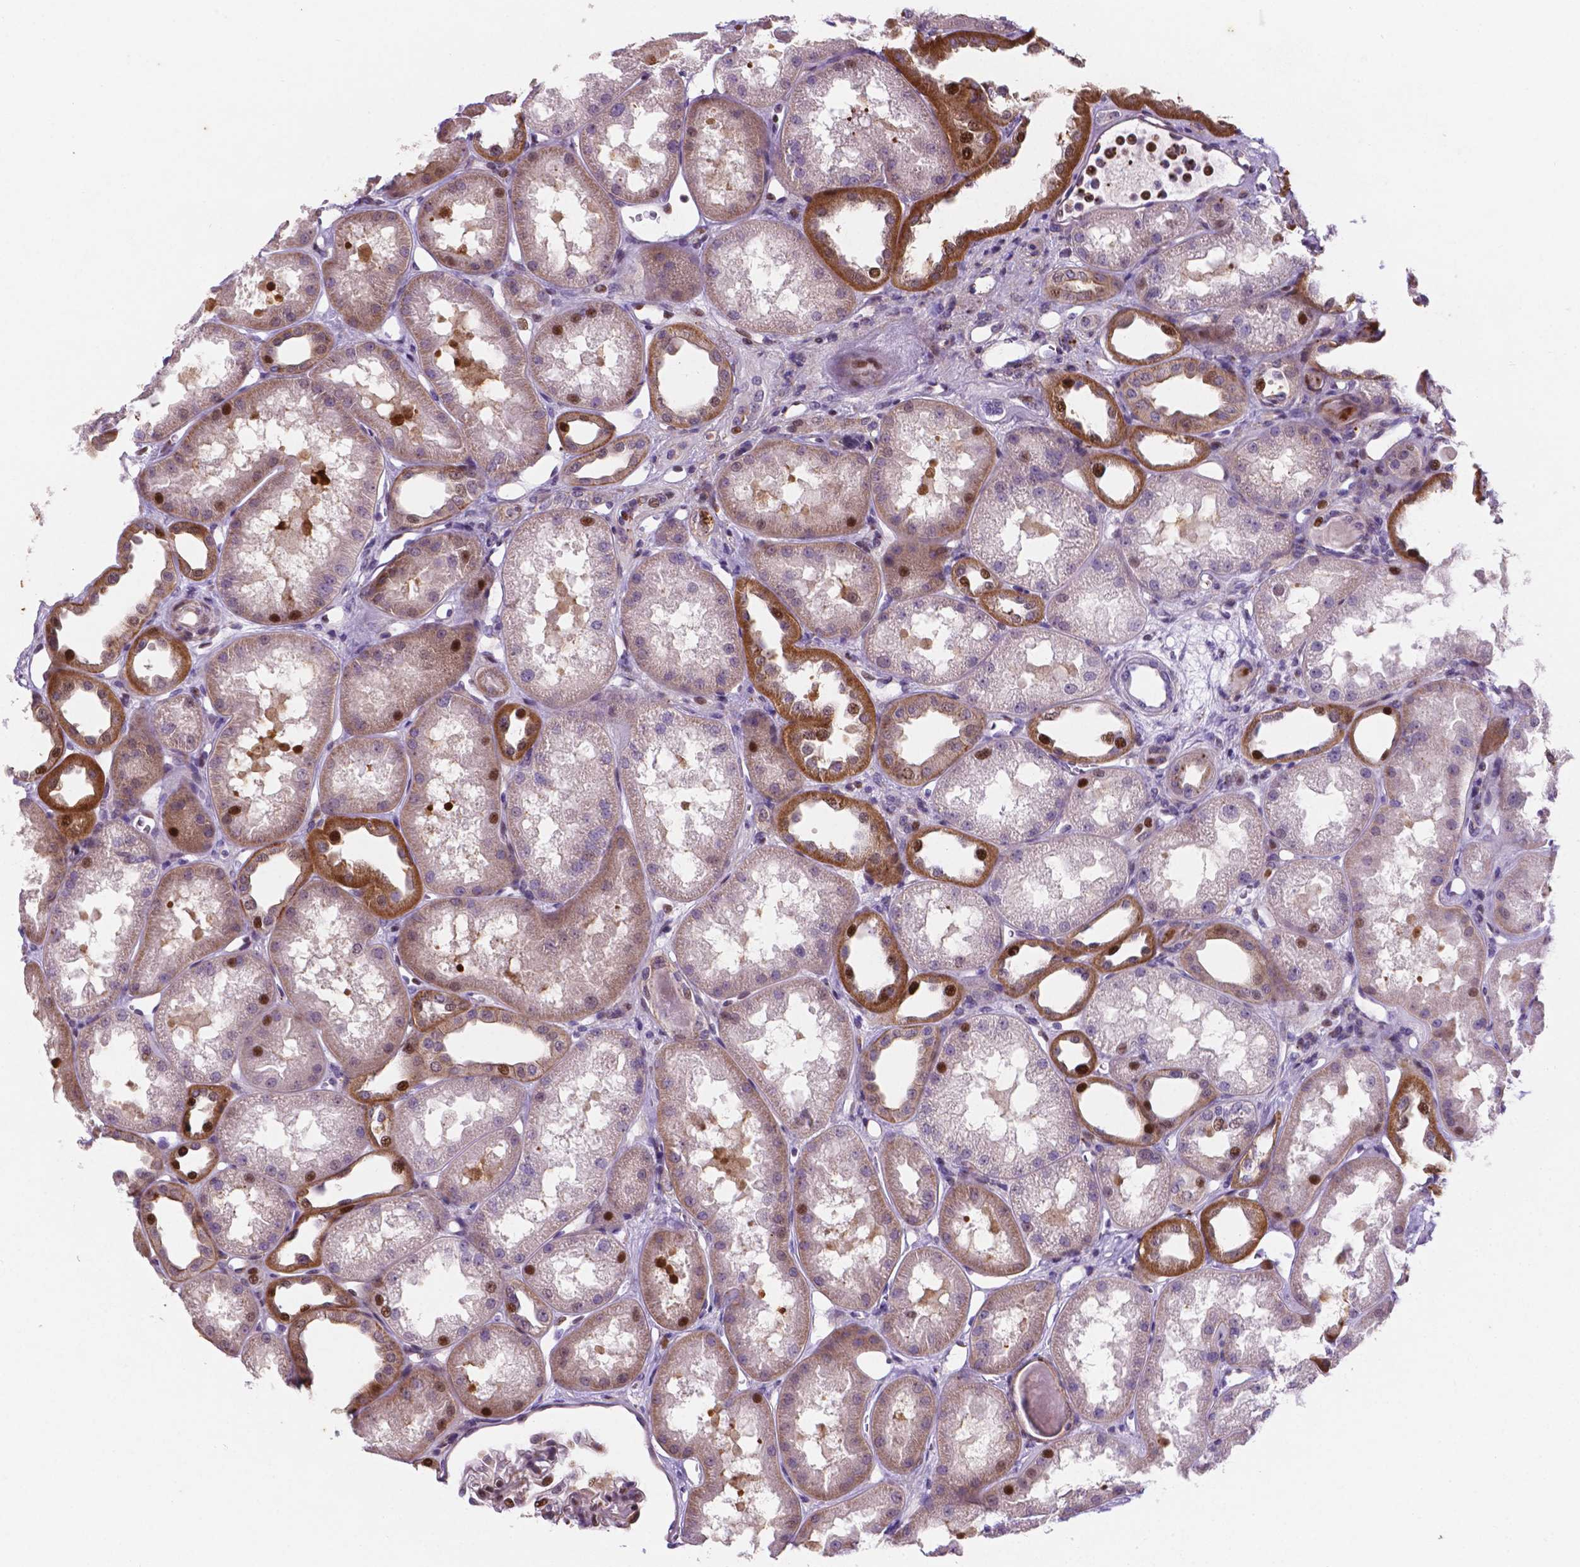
{"staining": {"intensity": "strong", "quantity": "<25%", "location": "nuclear"}, "tissue": "kidney", "cell_type": "Cells in glomeruli", "image_type": "normal", "snomed": [{"axis": "morphology", "description": "Normal tissue, NOS"}, {"axis": "topography", "description": "Kidney"}], "caption": "A high-resolution image shows immunohistochemistry staining of normal kidney, which demonstrates strong nuclear expression in about <25% of cells in glomeruli.", "gene": "TM4SF20", "patient": {"sex": "male", "age": 61}}